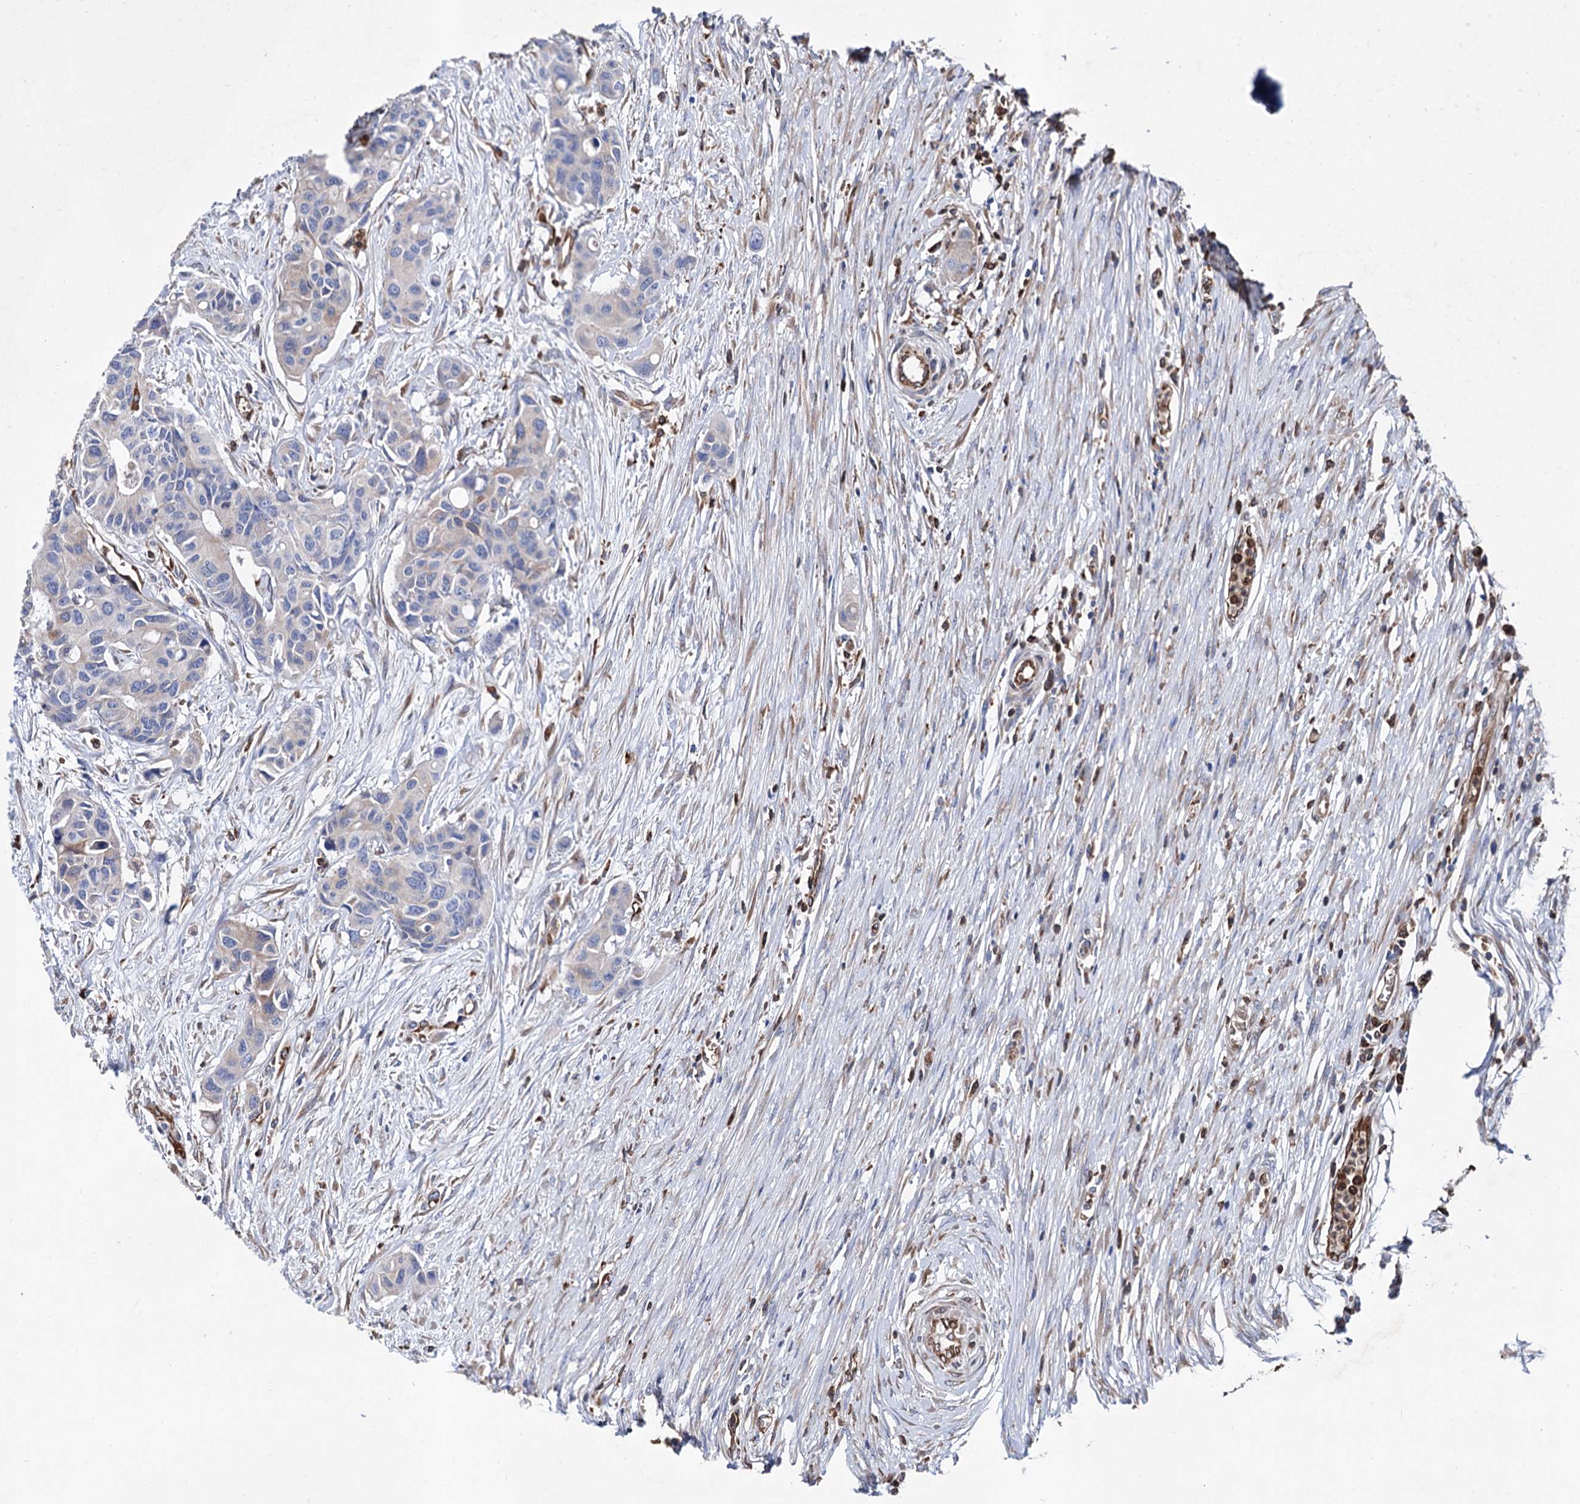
{"staining": {"intensity": "negative", "quantity": "none", "location": "none"}, "tissue": "colorectal cancer", "cell_type": "Tumor cells", "image_type": "cancer", "snomed": [{"axis": "morphology", "description": "Adenocarcinoma, NOS"}, {"axis": "topography", "description": "Colon"}], "caption": "A photomicrograph of human colorectal adenocarcinoma is negative for staining in tumor cells. (Immunohistochemistry (ihc), brightfield microscopy, high magnification).", "gene": "STING1", "patient": {"sex": "male", "age": 77}}